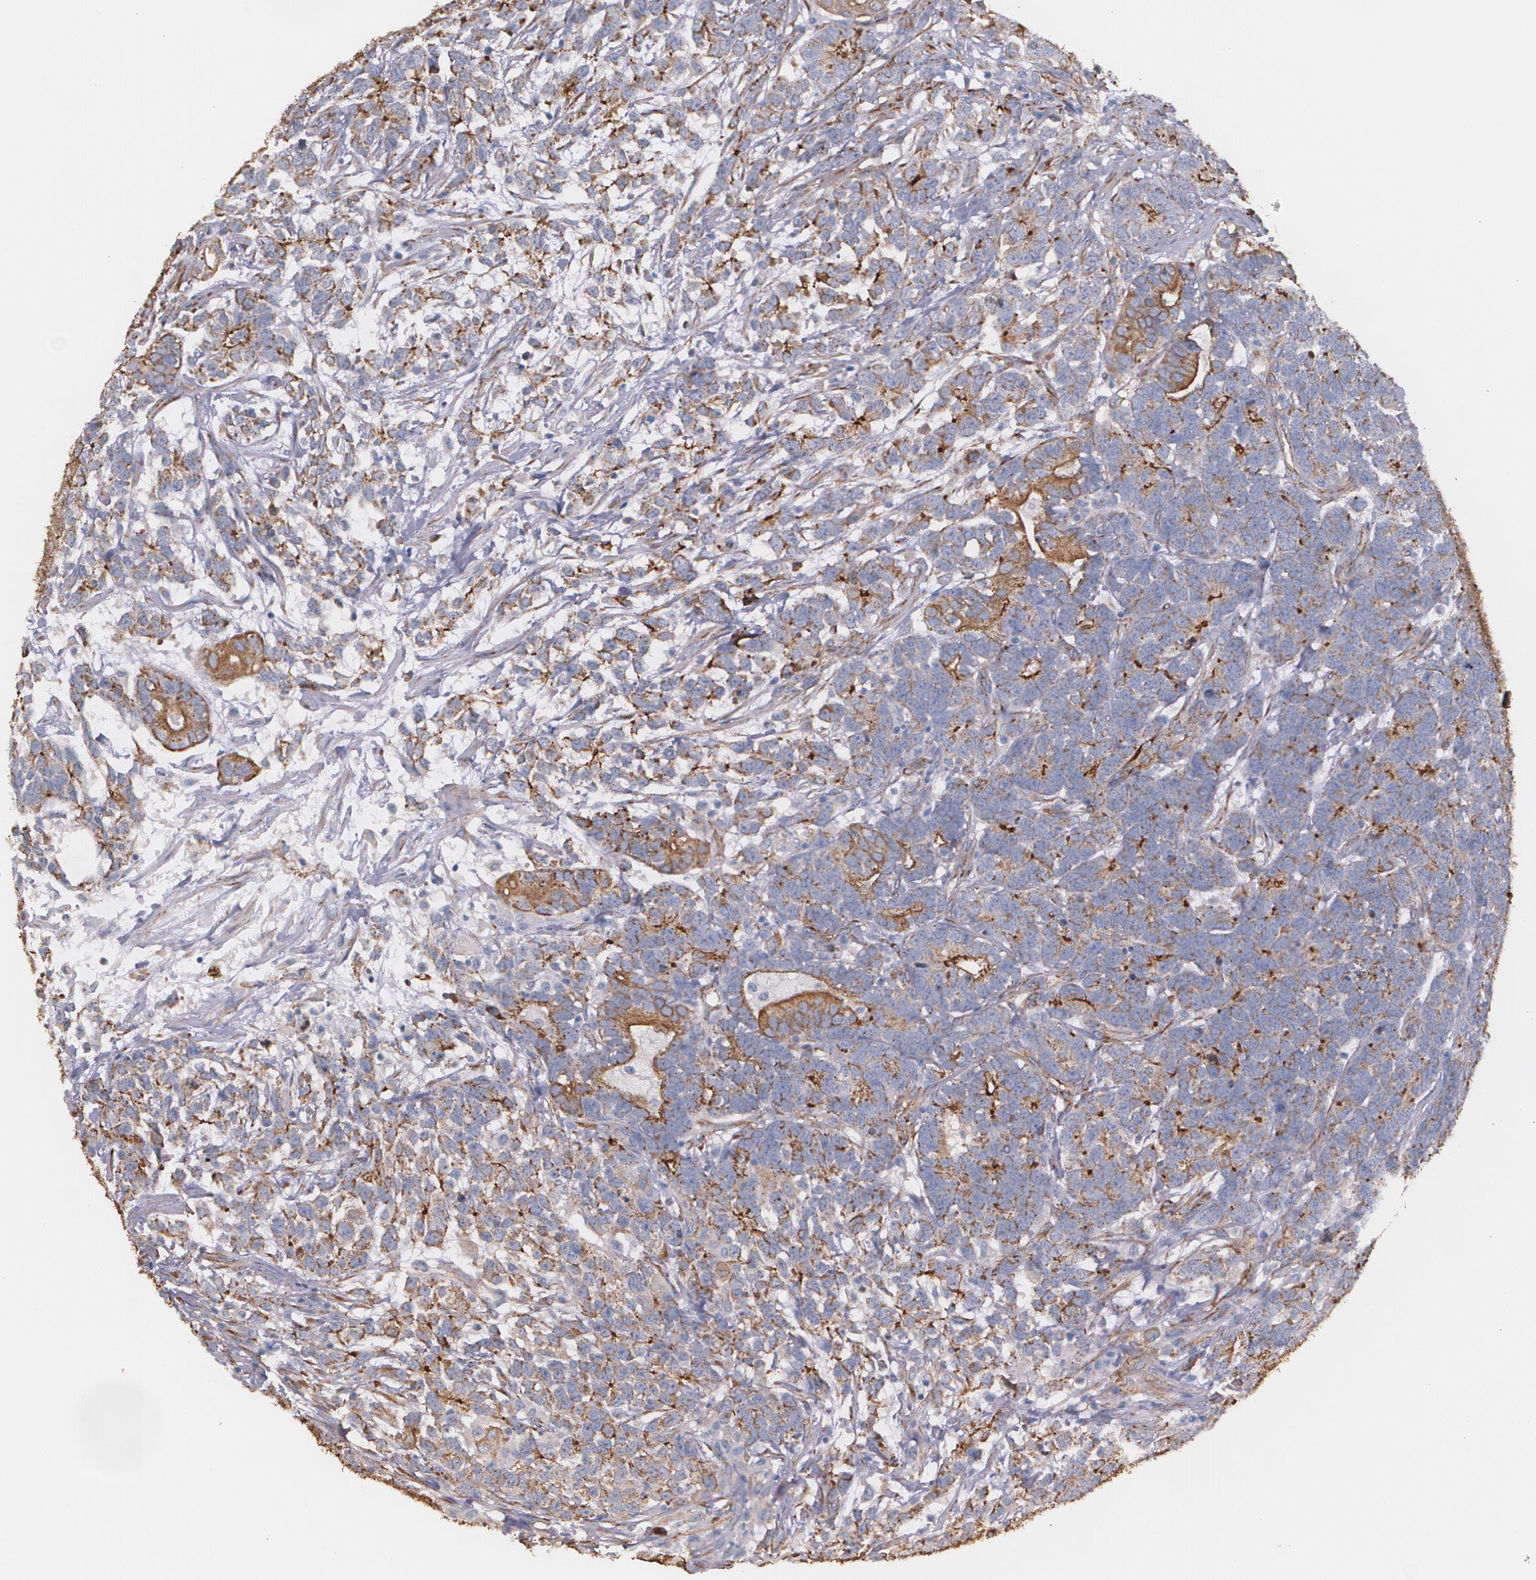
{"staining": {"intensity": "moderate", "quantity": ">75%", "location": "cytoplasmic/membranous"}, "tissue": "testis cancer", "cell_type": "Tumor cells", "image_type": "cancer", "snomed": [{"axis": "morphology", "description": "Carcinoma, Embryonal, NOS"}, {"axis": "topography", "description": "Testis"}], "caption": "There is medium levels of moderate cytoplasmic/membranous staining in tumor cells of testis cancer (embryonal carcinoma), as demonstrated by immunohistochemical staining (brown color).", "gene": "TJP1", "patient": {"sex": "male", "age": 26}}